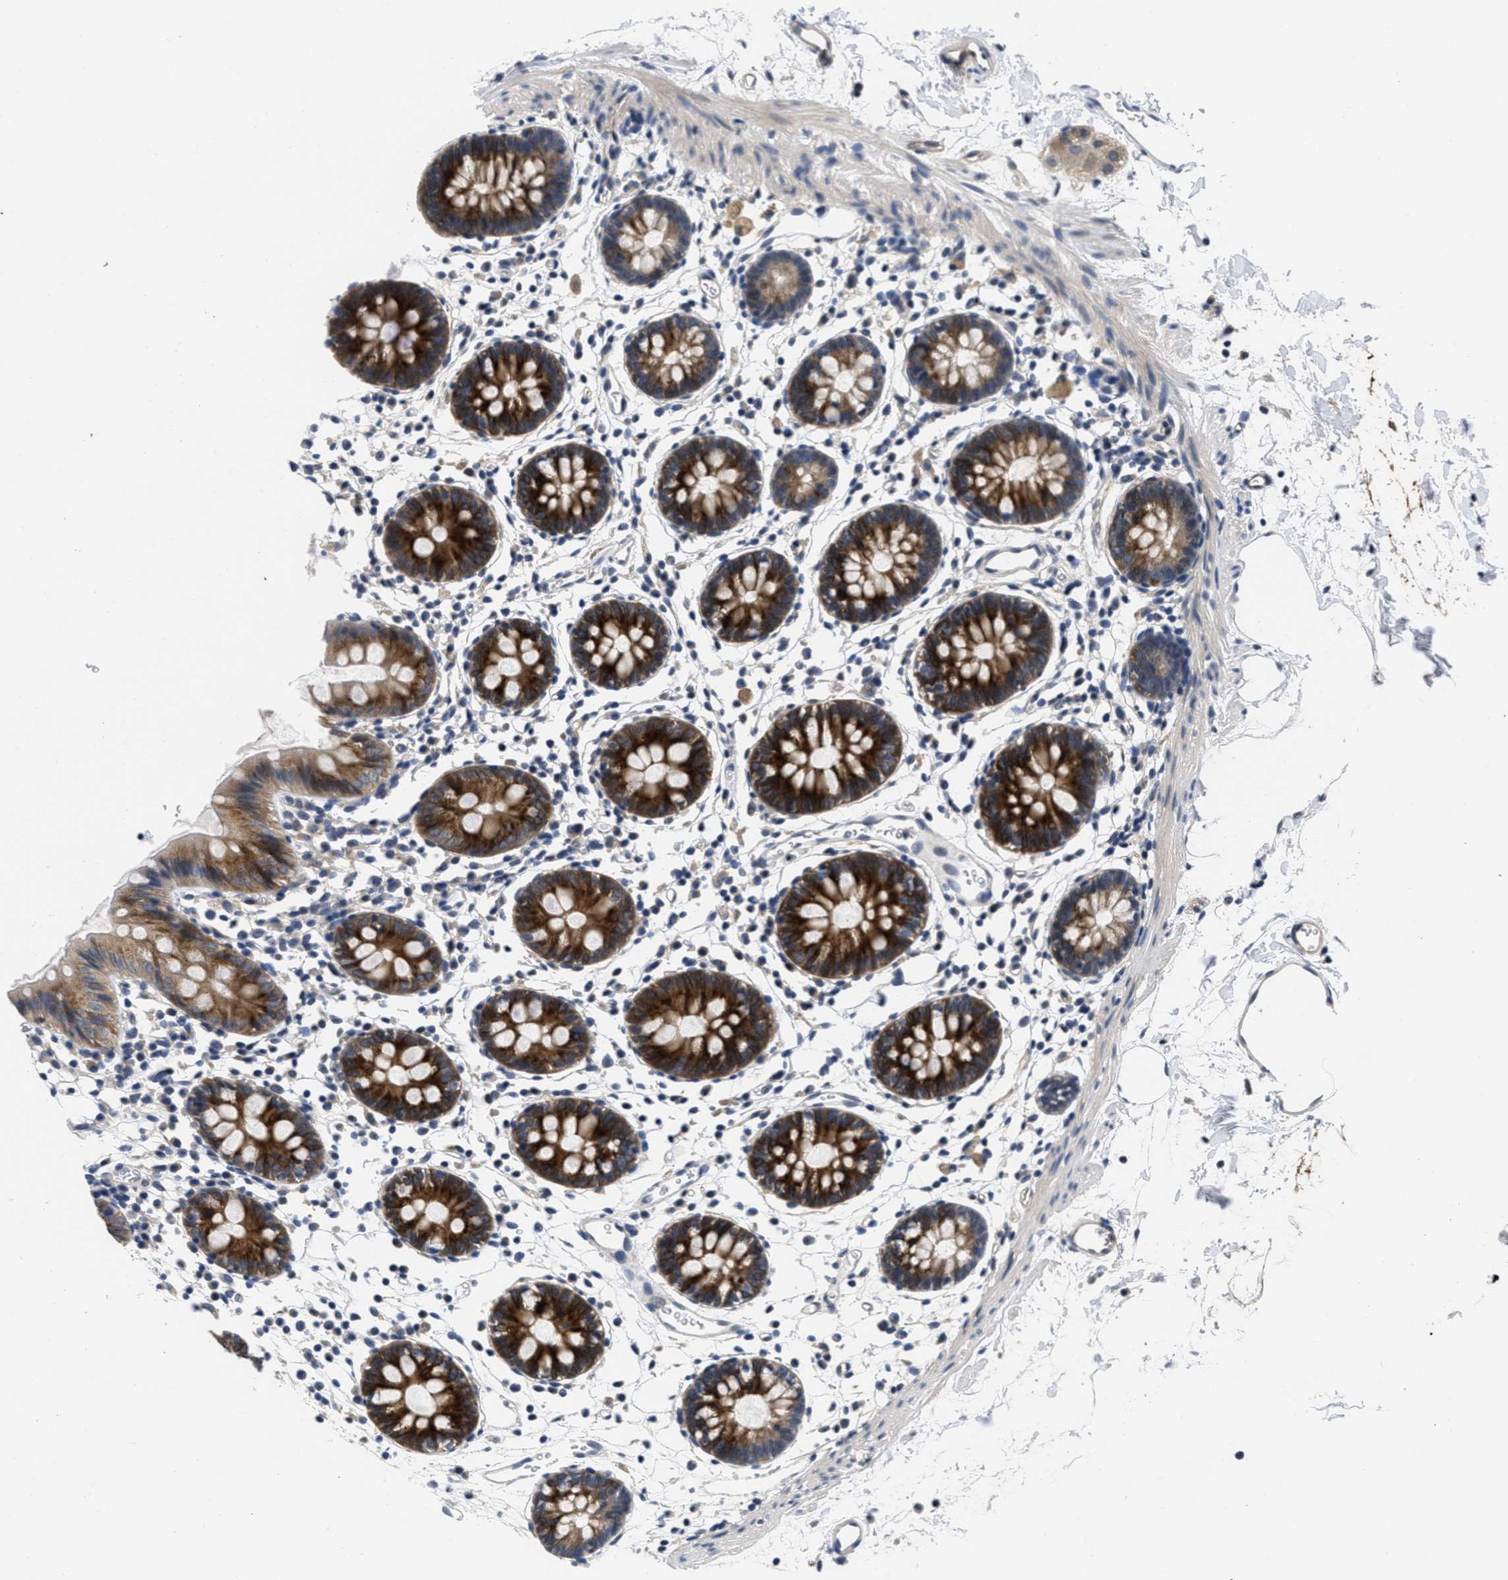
{"staining": {"intensity": "moderate", "quantity": ">75%", "location": "cytoplasmic/membranous"}, "tissue": "colon", "cell_type": "Endothelial cells", "image_type": "normal", "snomed": [{"axis": "morphology", "description": "Normal tissue, NOS"}, {"axis": "topography", "description": "Colon"}], "caption": "This histopathology image reveals IHC staining of normal human colon, with medium moderate cytoplasmic/membranous expression in approximately >75% of endothelial cells.", "gene": "ANGPT1", "patient": {"sex": "male", "age": 14}}